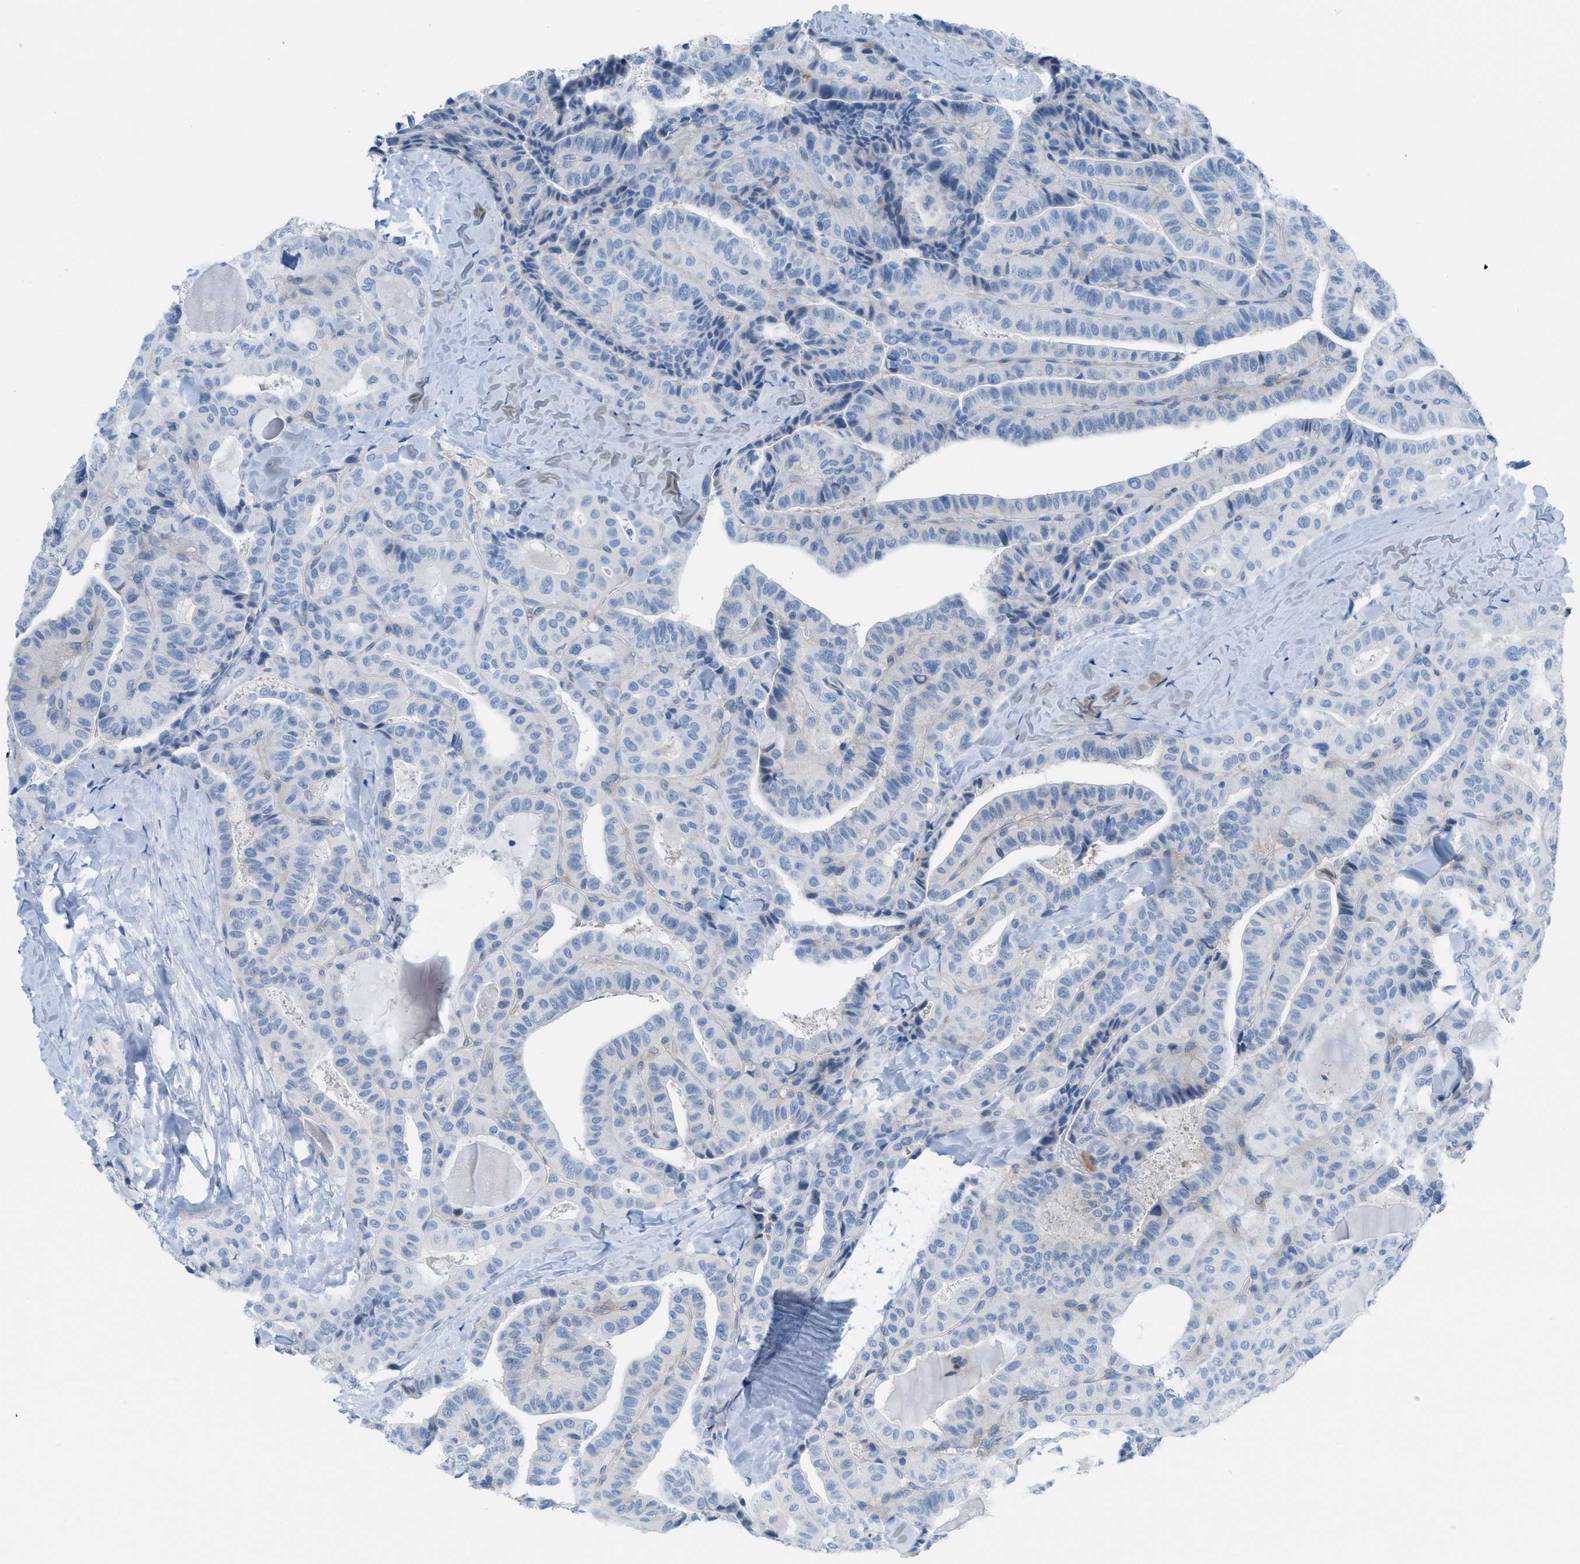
{"staining": {"intensity": "negative", "quantity": "none", "location": "none"}, "tissue": "thyroid cancer", "cell_type": "Tumor cells", "image_type": "cancer", "snomed": [{"axis": "morphology", "description": "Papillary adenocarcinoma, NOS"}, {"axis": "topography", "description": "Thyroid gland"}], "caption": "Human thyroid papillary adenocarcinoma stained for a protein using IHC shows no expression in tumor cells.", "gene": "ASGR1", "patient": {"sex": "male", "age": 77}}